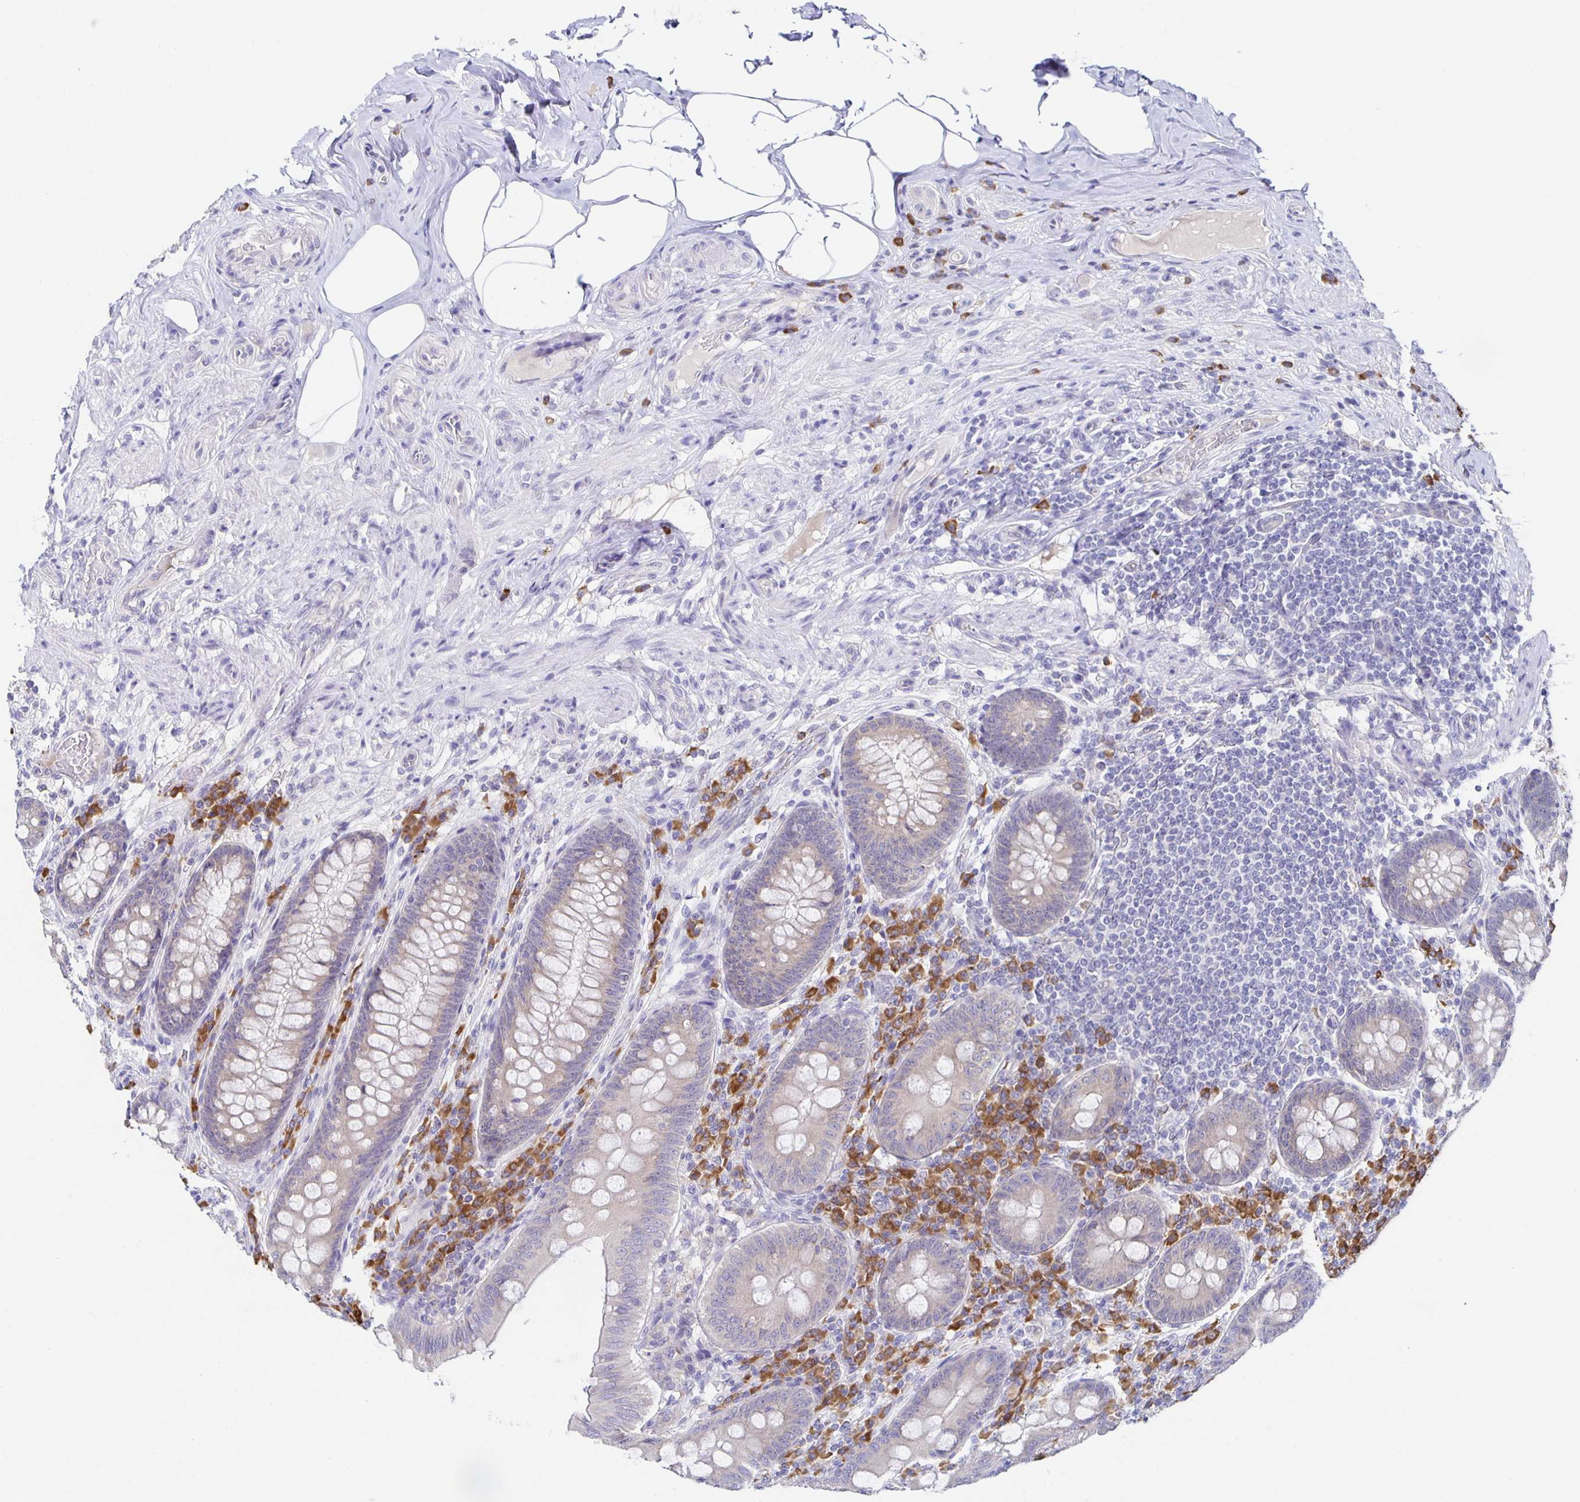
{"staining": {"intensity": "negative", "quantity": "none", "location": "none"}, "tissue": "appendix", "cell_type": "Glandular cells", "image_type": "normal", "snomed": [{"axis": "morphology", "description": "Normal tissue, NOS"}, {"axis": "topography", "description": "Appendix"}], "caption": "Unremarkable appendix was stained to show a protein in brown. There is no significant staining in glandular cells. Brightfield microscopy of immunohistochemistry (IHC) stained with DAB (3,3'-diaminobenzidine) (brown) and hematoxylin (blue), captured at high magnification.", "gene": "BAD", "patient": {"sex": "male", "age": 71}}